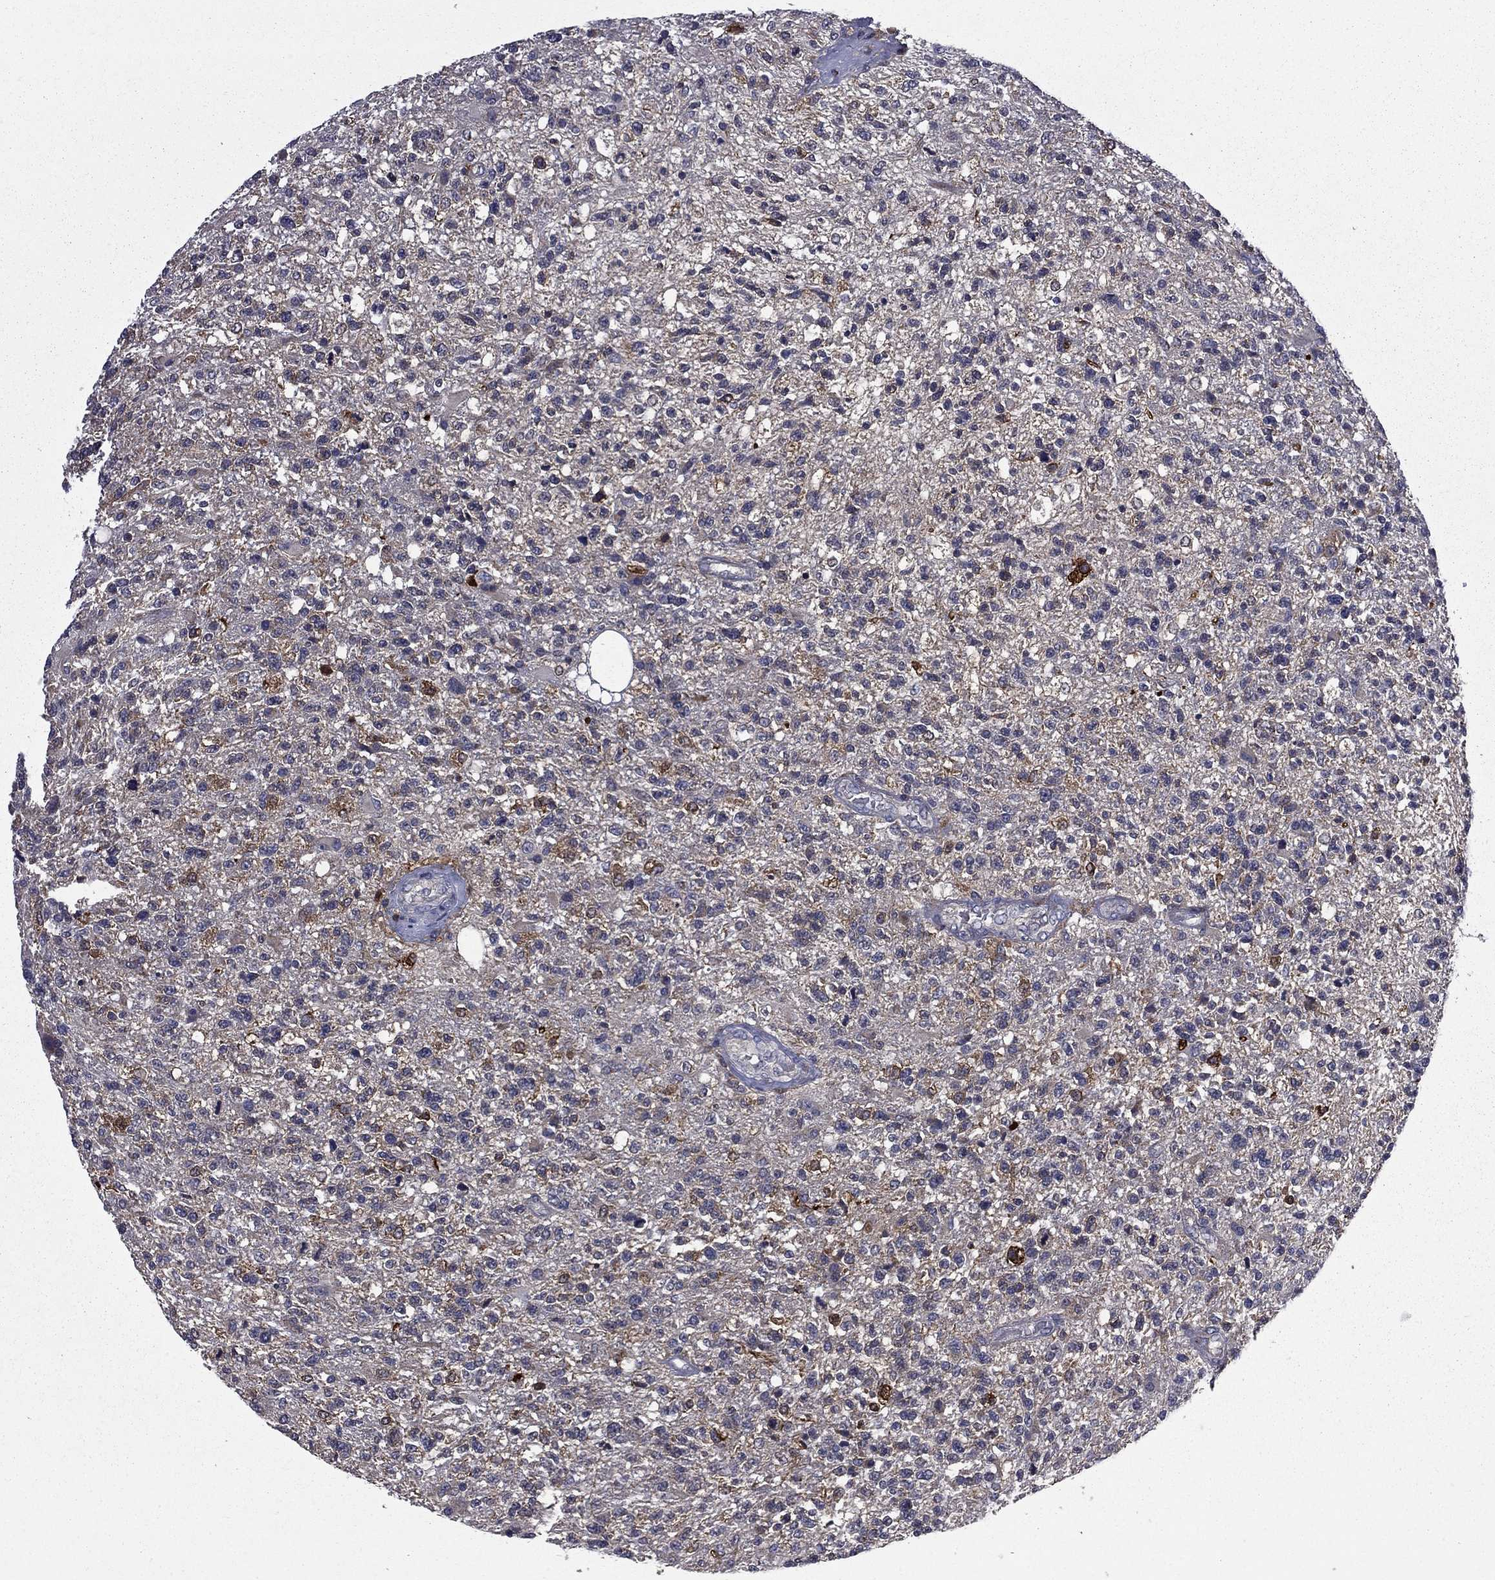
{"staining": {"intensity": "moderate", "quantity": "<25%", "location": "cytoplasmic/membranous"}, "tissue": "glioma", "cell_type": "Tumor cells", "image_type": "cancer", "snomed": [{"axis": "morphology", "description": "Glioma, malignant, High grade"}, {"axis": "topography", "description": "Brain"}], "caption": "A brown stain highlights moderate cytoplasmic/membranous expression of a protein in human malignant glioma (high-grade) tumor cells. (Stains: DAB in brown, nuclei in blue, Microscopy: brightfield microscopy at high magnification).", "gene": "CEACAM7", "patient": {"sex": "male", "age": 56}}